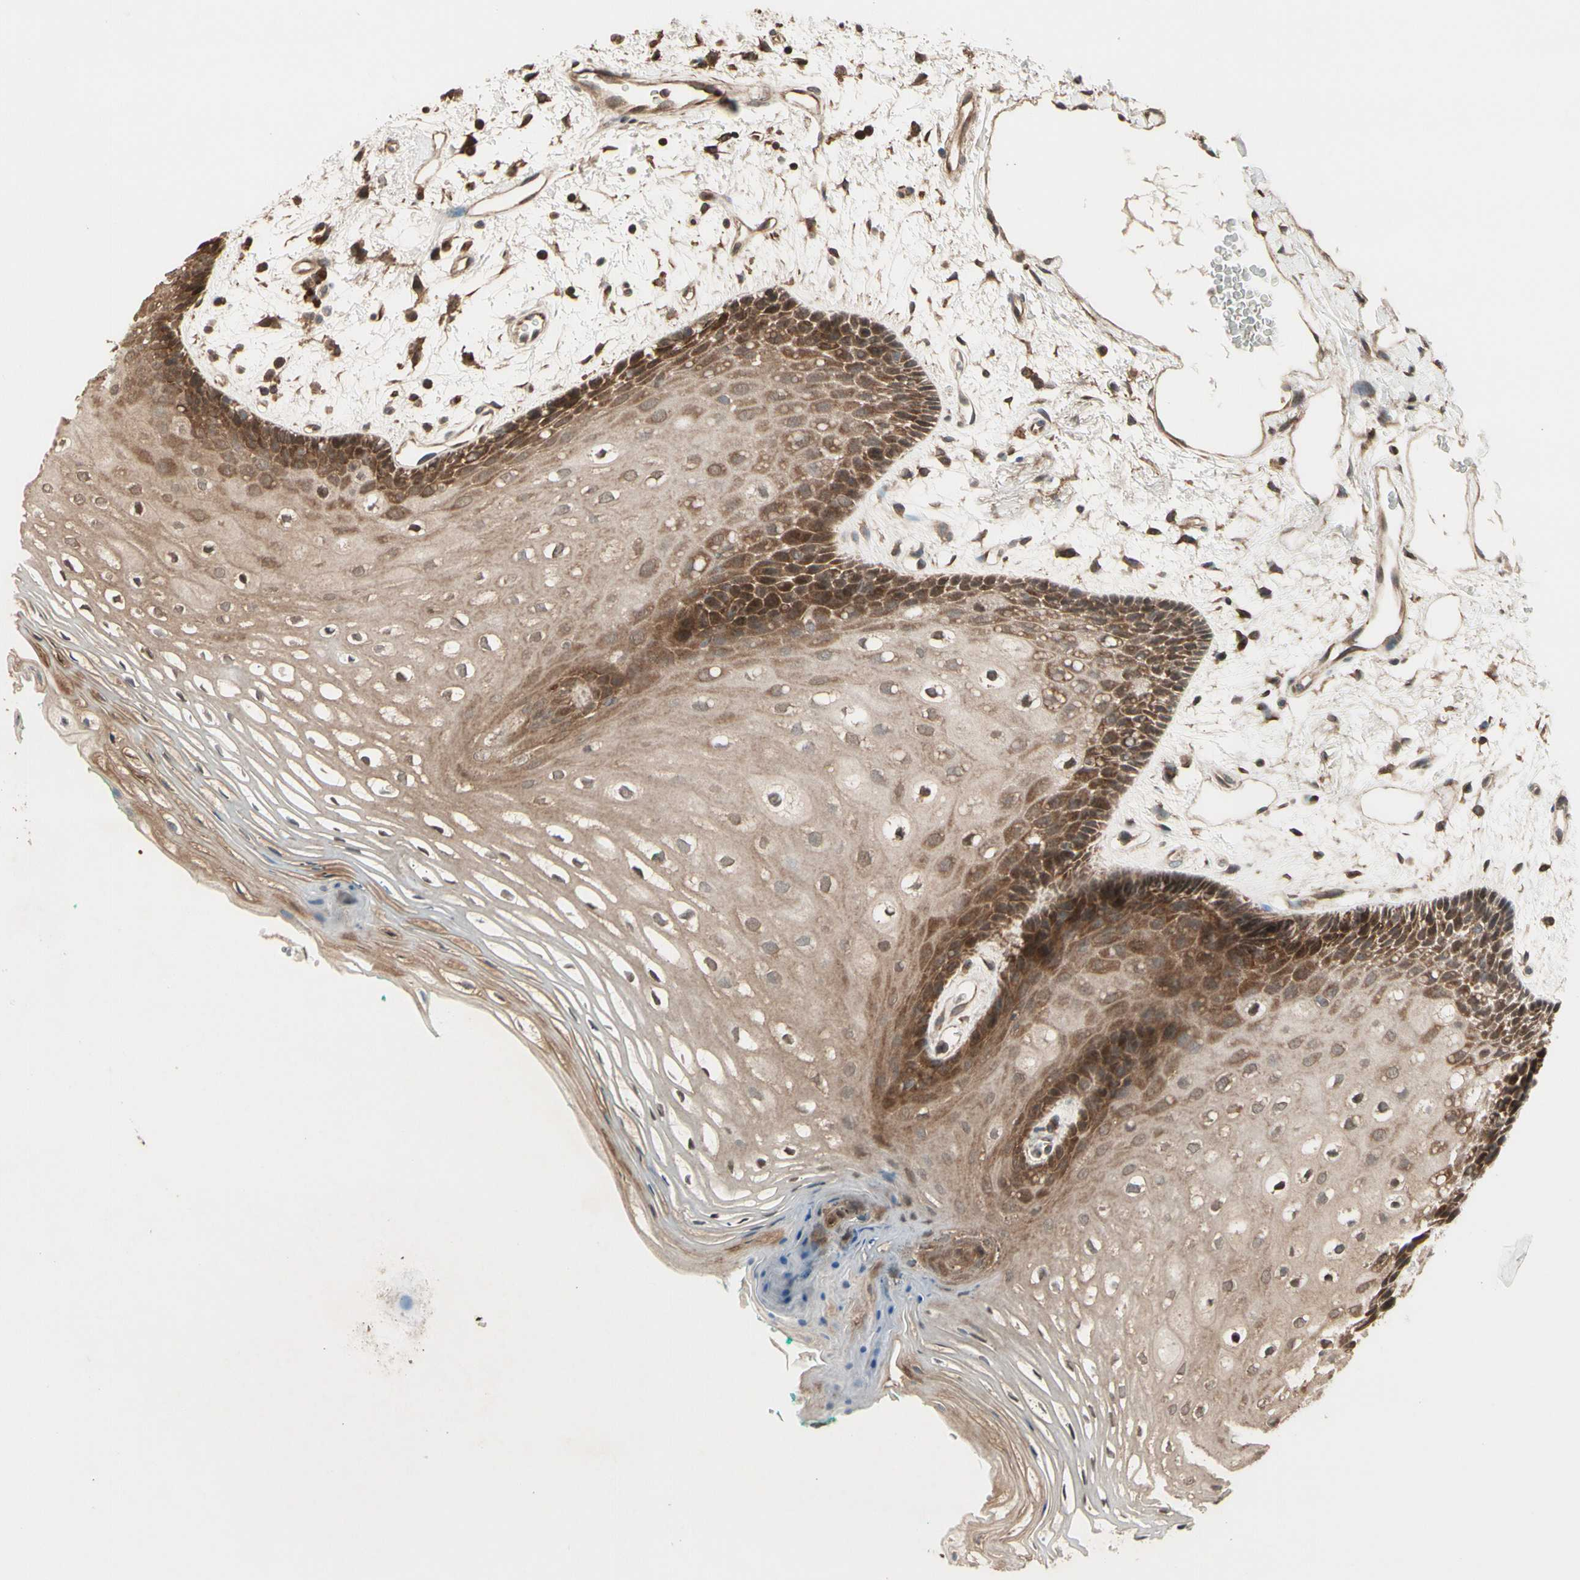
{"staining": {"intensity": "moderate", "quantity": "25%-75%", "location": "cytoplasmic/membranous"}, "tissue": "oral mucosa", "cell_type": "Squamous epithelial cells", "image_type": "normal", "snomed": [{"axis": "morphology", "description": "Normal tissue, NOS"}, {"axis": "topography", "description": "Skeletal muscle"}, {"axis": "topography", "description": "Oral tissue"}, {"axis": "topography", "description": "Peripheral nerve tissue"}], "caption": "Immunohistochemical staining of normal human oral mucosa shows medium levels of moderate cytoplasmic/membranous staining in about 25%-75% of squamous epithelial cells. Using DAB (3,3'-diaminobenzidine) (brown) and hematoxylin (blue) stains, captured at high magnification using brightfield microscopy.", "gene": "CSF1R", "patient": {"sex": "female", "age": 84}}